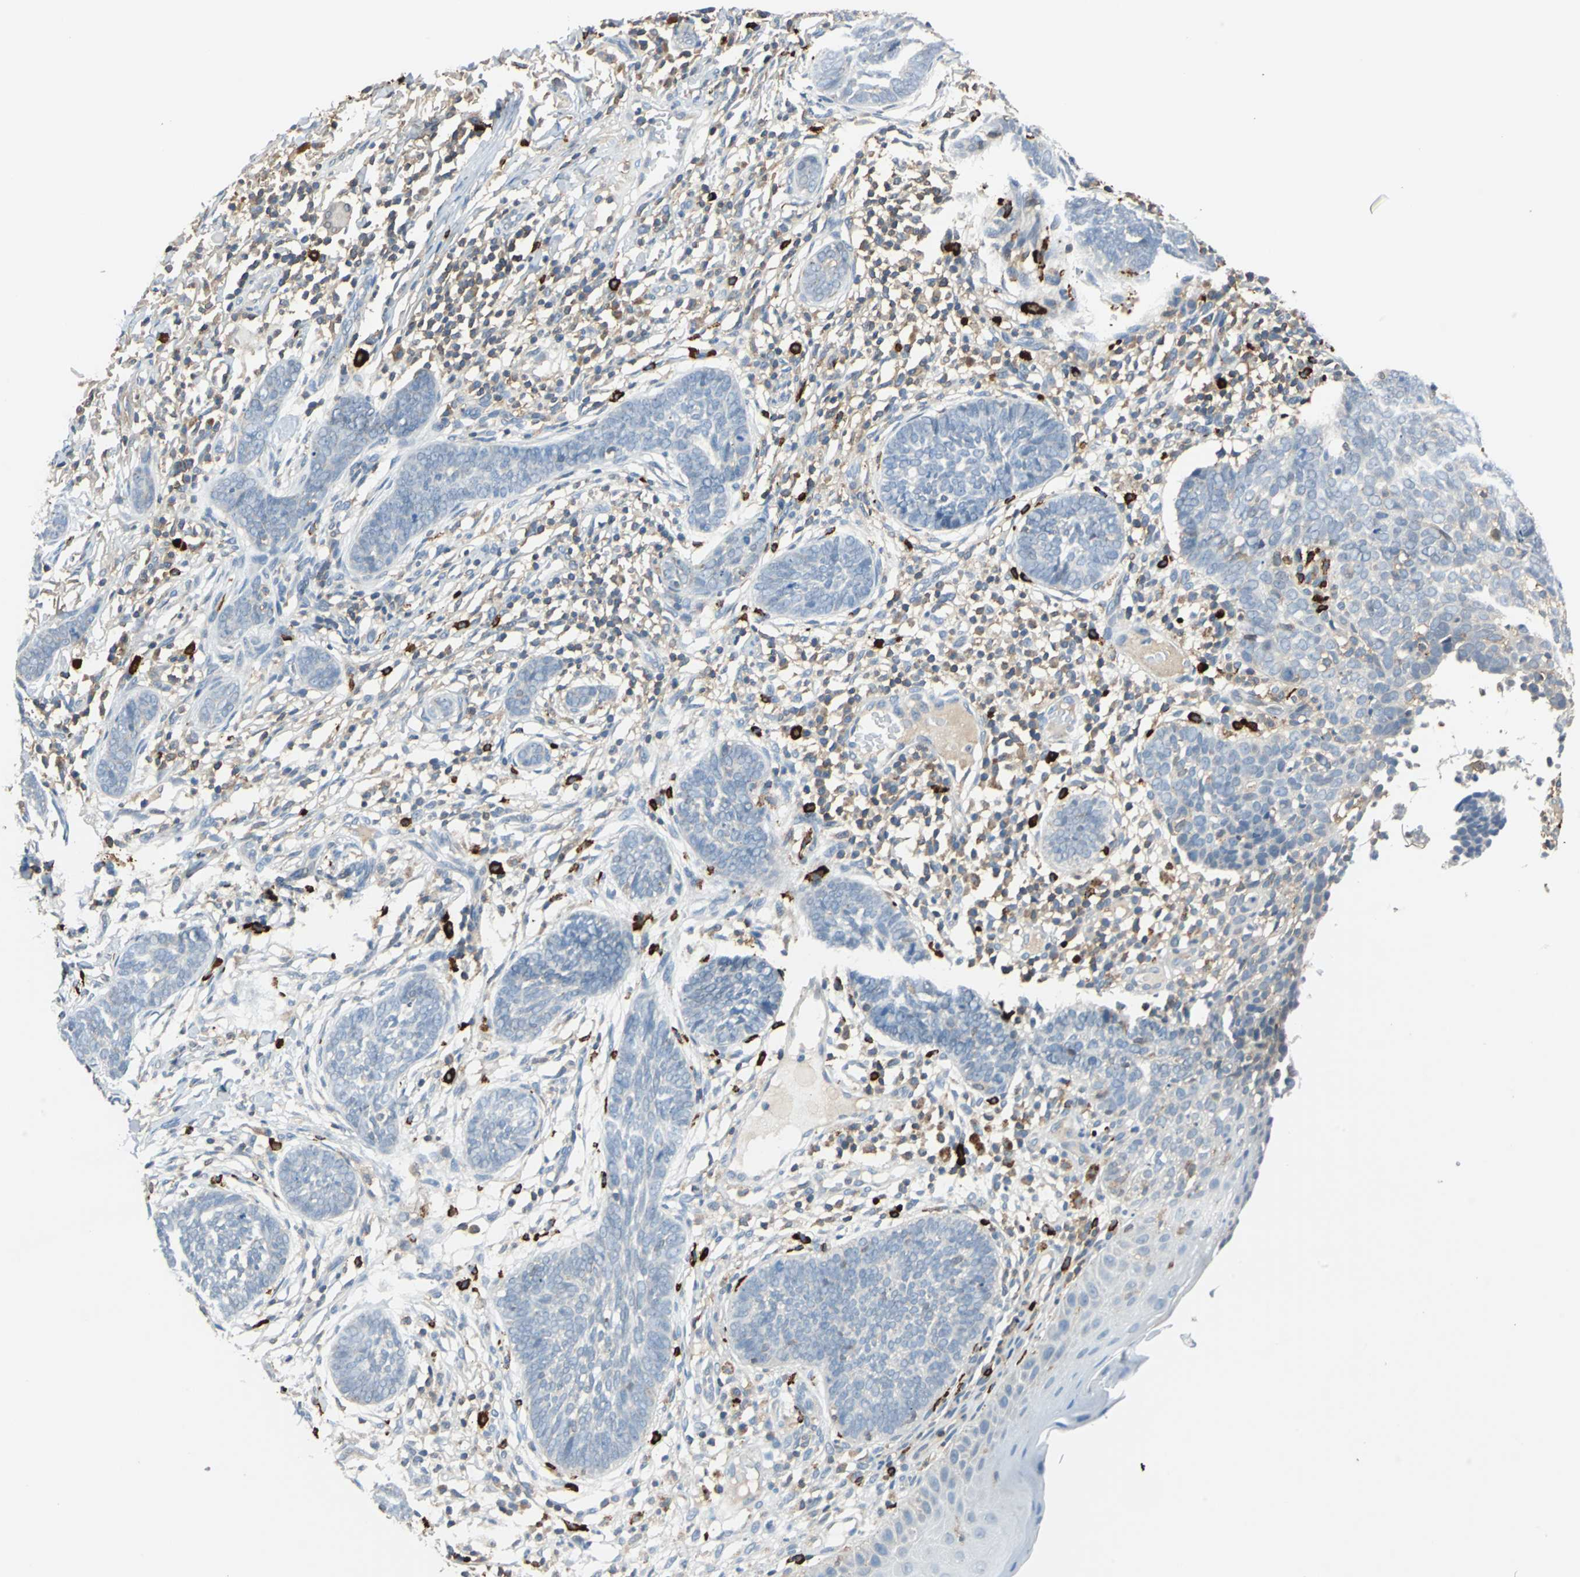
{"staining": {"intensity": "negative", "quantity": "none", "location": "none"}, "tissue": "skin cancer", "cell_type": "Tumor cells", "image_type": "cancer", "snomed": [{"axis": "morphology", "description": "Normal tissue, NOS"}, {"axis": "morphology", "description": "Basal cell carcinoma"}, {"axis": "topography", "description": "Skin"}], "caption": "Tumor cells are negative for brown protein staining in skin basal cell carcinoma.", "gene": "SLC19A2", "patient": {"sex": "male", "age": 87}}